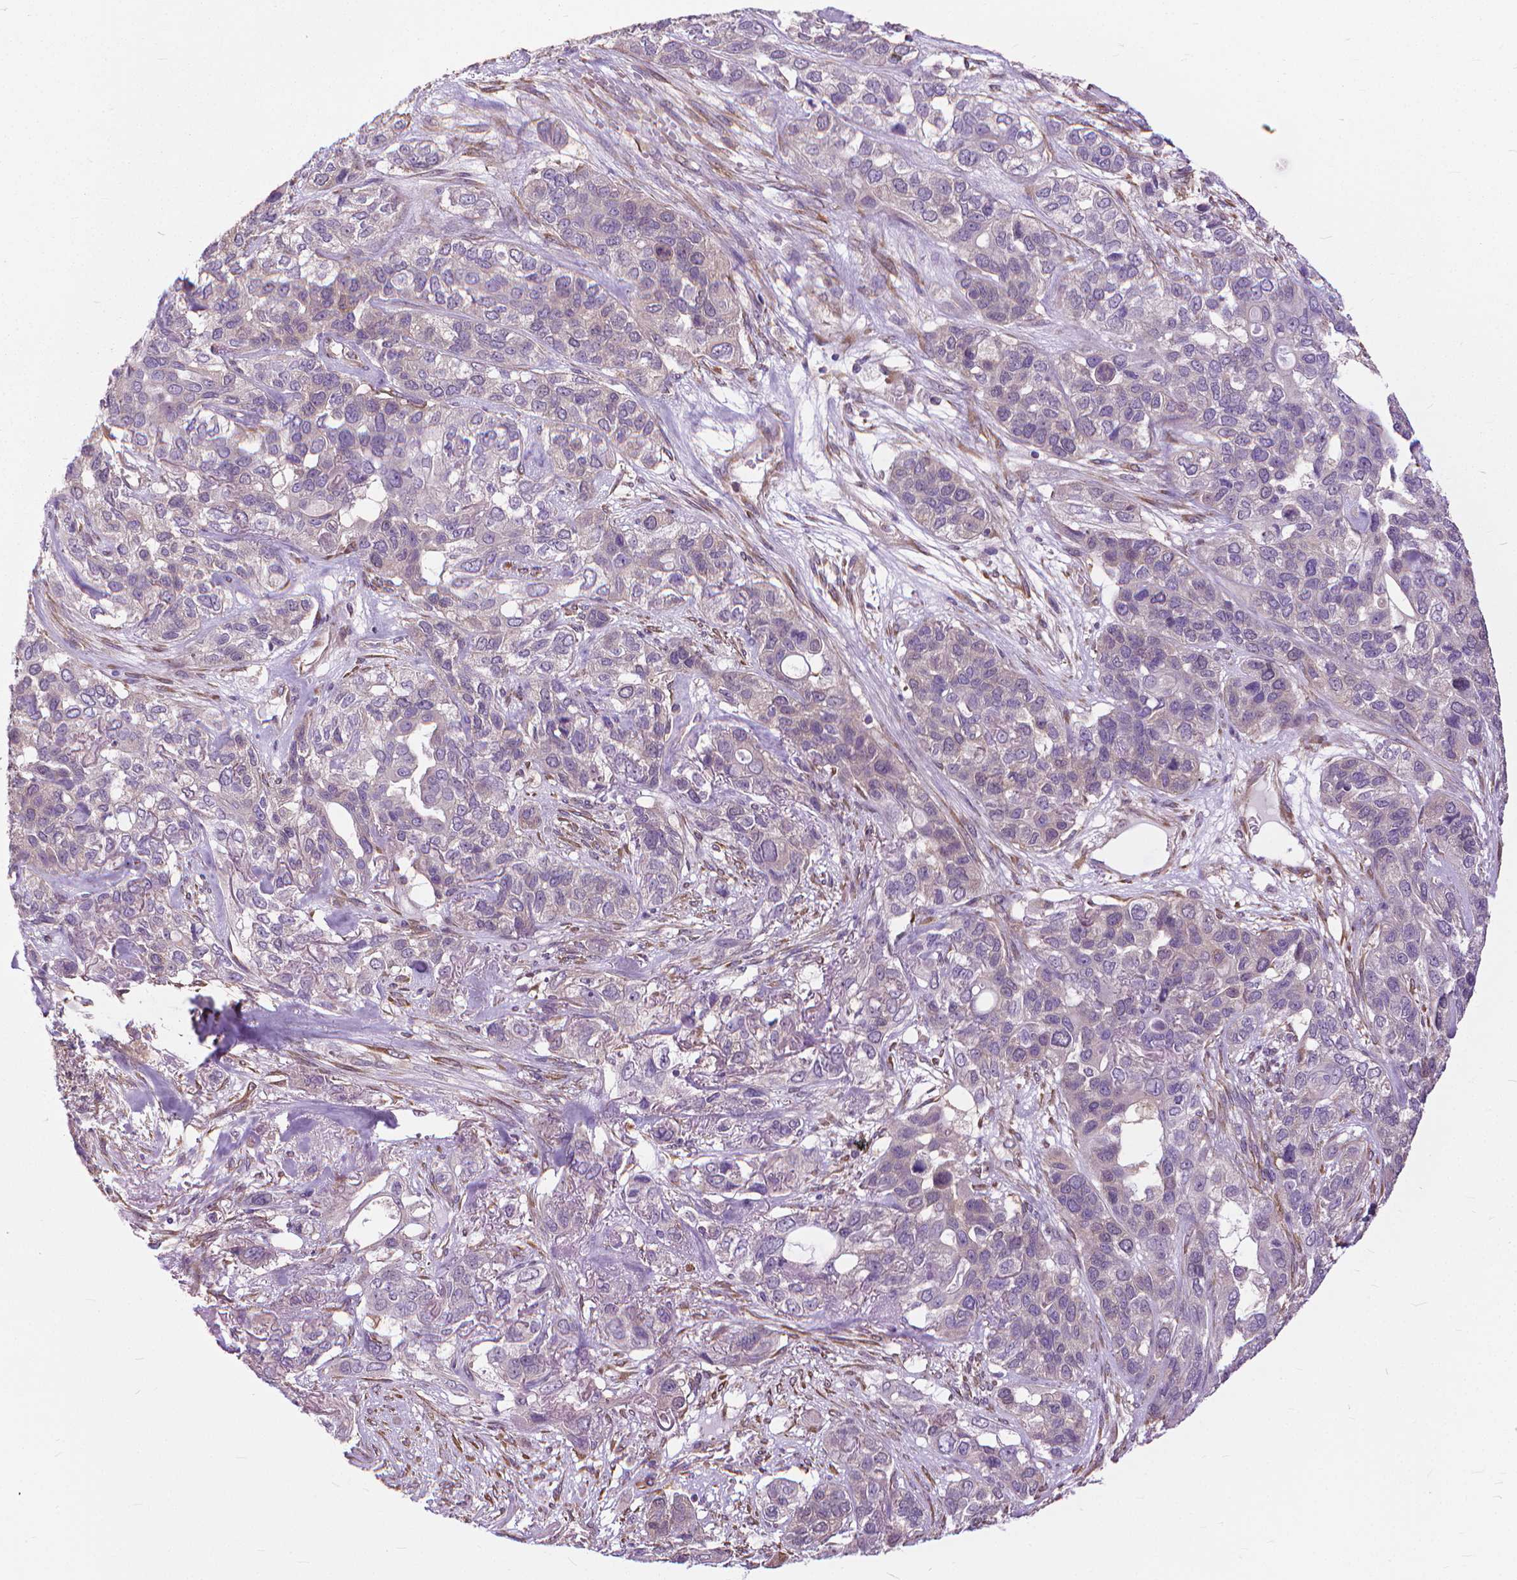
{"staining": {"intensity": "negative", "quantity": "none", "location": "none"}, "tissue": "lung cancer", "cell_type": "Tumor cells", "image_type": "cancer", "snomed": [{"axis": "morphology", "description": "Squamous cell carcinoma, NOS"}, {"axis": "topography", "description": "Lung"}], "caption": "This is an IHC micrograph of human squamous cell carcinoma (lung). There is no staining in tumor cells.", "gene": "NUDT1", "patient": {"sex": "female", "age": 70}}